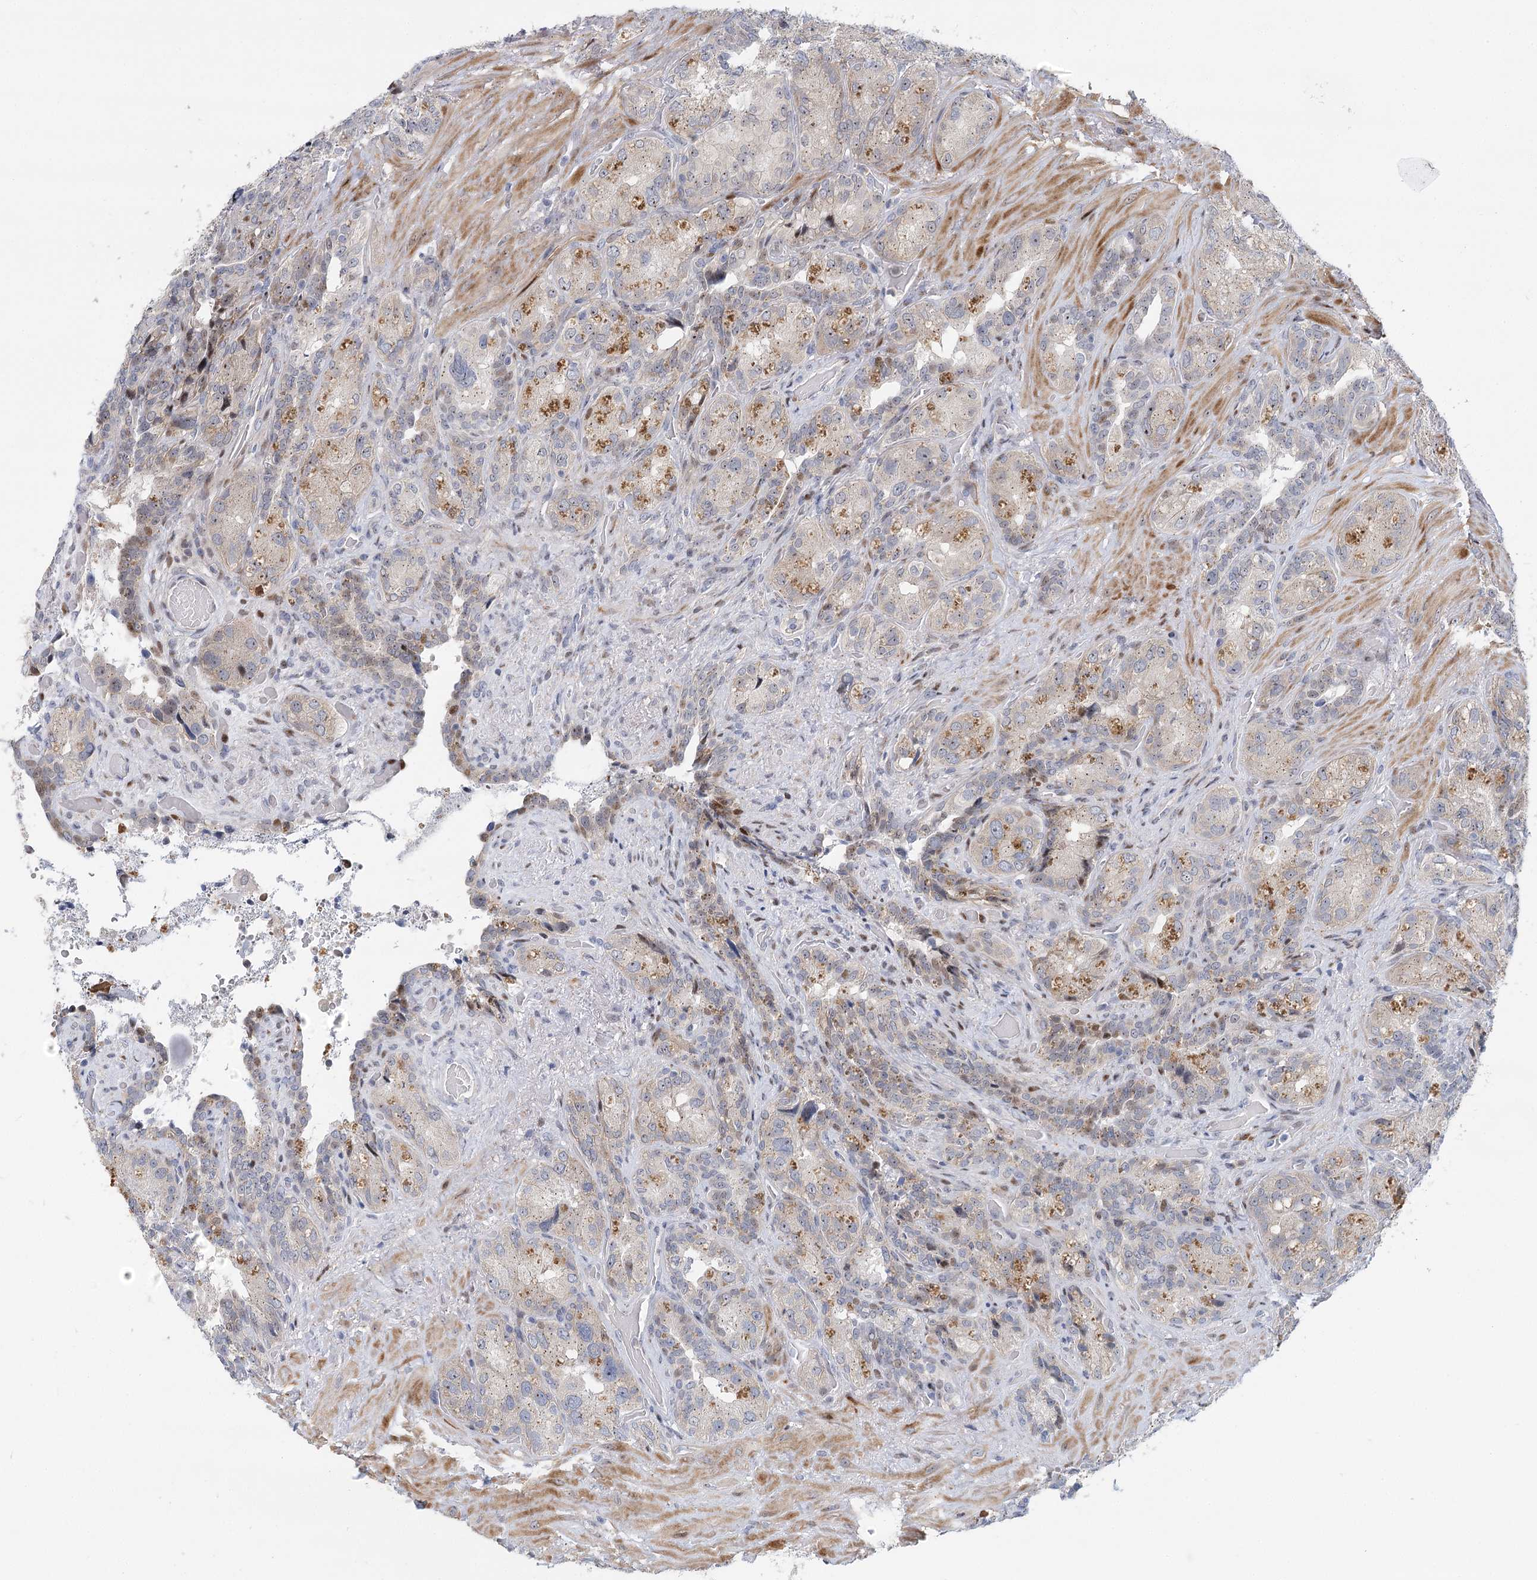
{"staining": {"intensity": "moderate", "quantity": "25%-75%", "location": "cytoplasmic/membranous"}, "tissue": "seminal vesicle", "cell_type": "Glandular cells", "image_type": "normal", "snomed": [{"axis": "morphology", "description": "Normal tissue, NOS"}, {"axis": "topography", "description": "Seminal veicle"}, {"axis": "topography", "description": "Peripheral nerve tissue"}], "caption": "Protein expression analysis of normal seminal vesicle displays moderate cytoplasmic/membranous positivity in about 25%-75% of glandular cells.", "gene": "CAMTA1", "patient": {"sex": "male", "age": 67}}